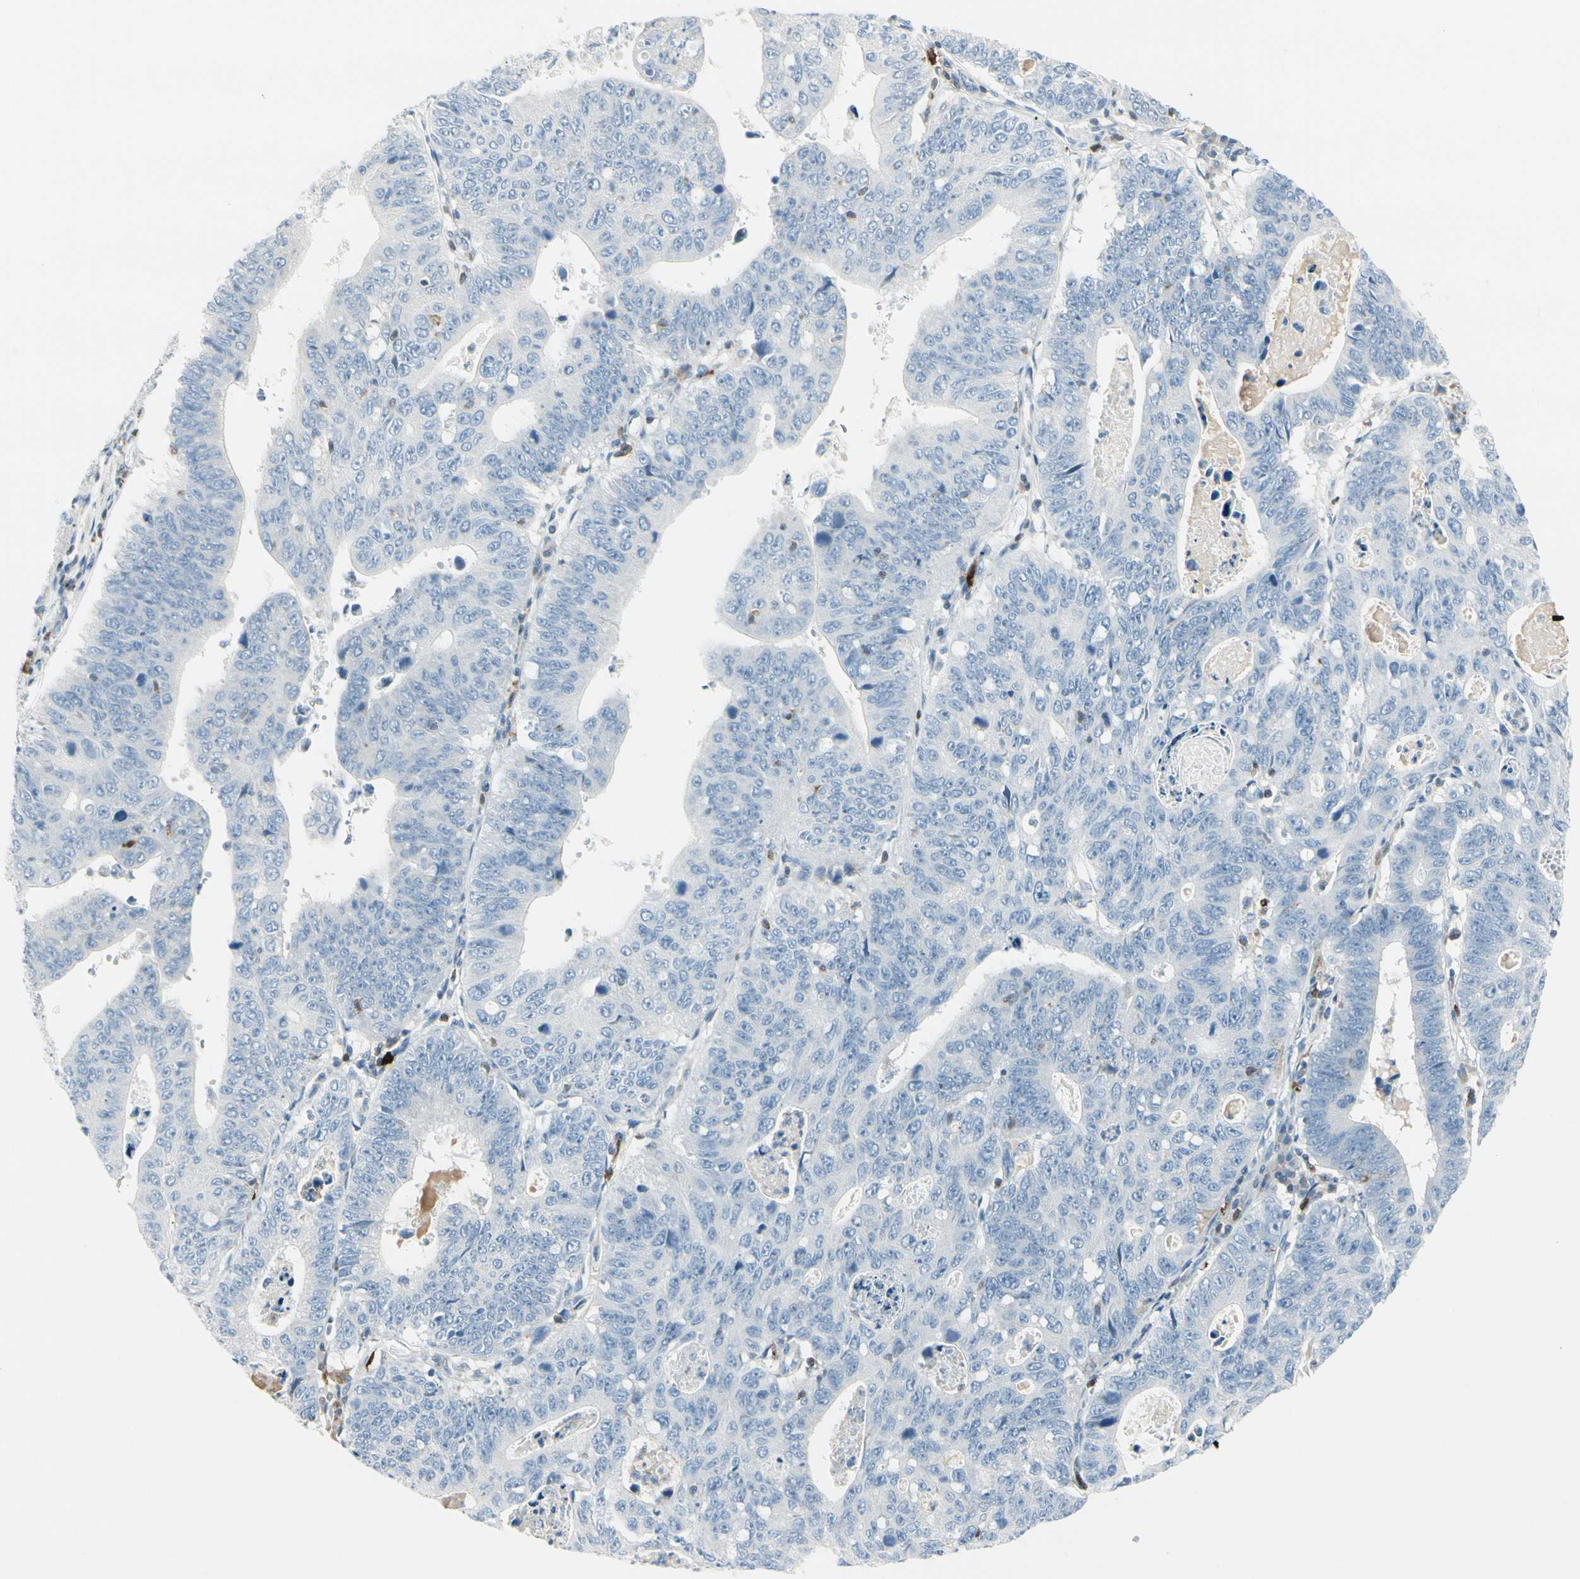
{"staining": {"intensity": "negative", "quantity": "none", "location": "none"}, "tissue": "stomach cancer", "cell_type": "Tumor cells", "image_type": "cancer", "snomed": [{"axis": "morphology", "description": "Adenocarcinoma, NOS"}, {"axis": "topography", "description": "Stomach"}], "caption": "The immunohistochemistry (IHC) histopathology image has no significant positivity in tumor cells of stomach adenocarcinoma tissue. (DAB IHC, high magnification).", "gene": "TRAF1", "patient": {"sex": "male", "age": 59}}